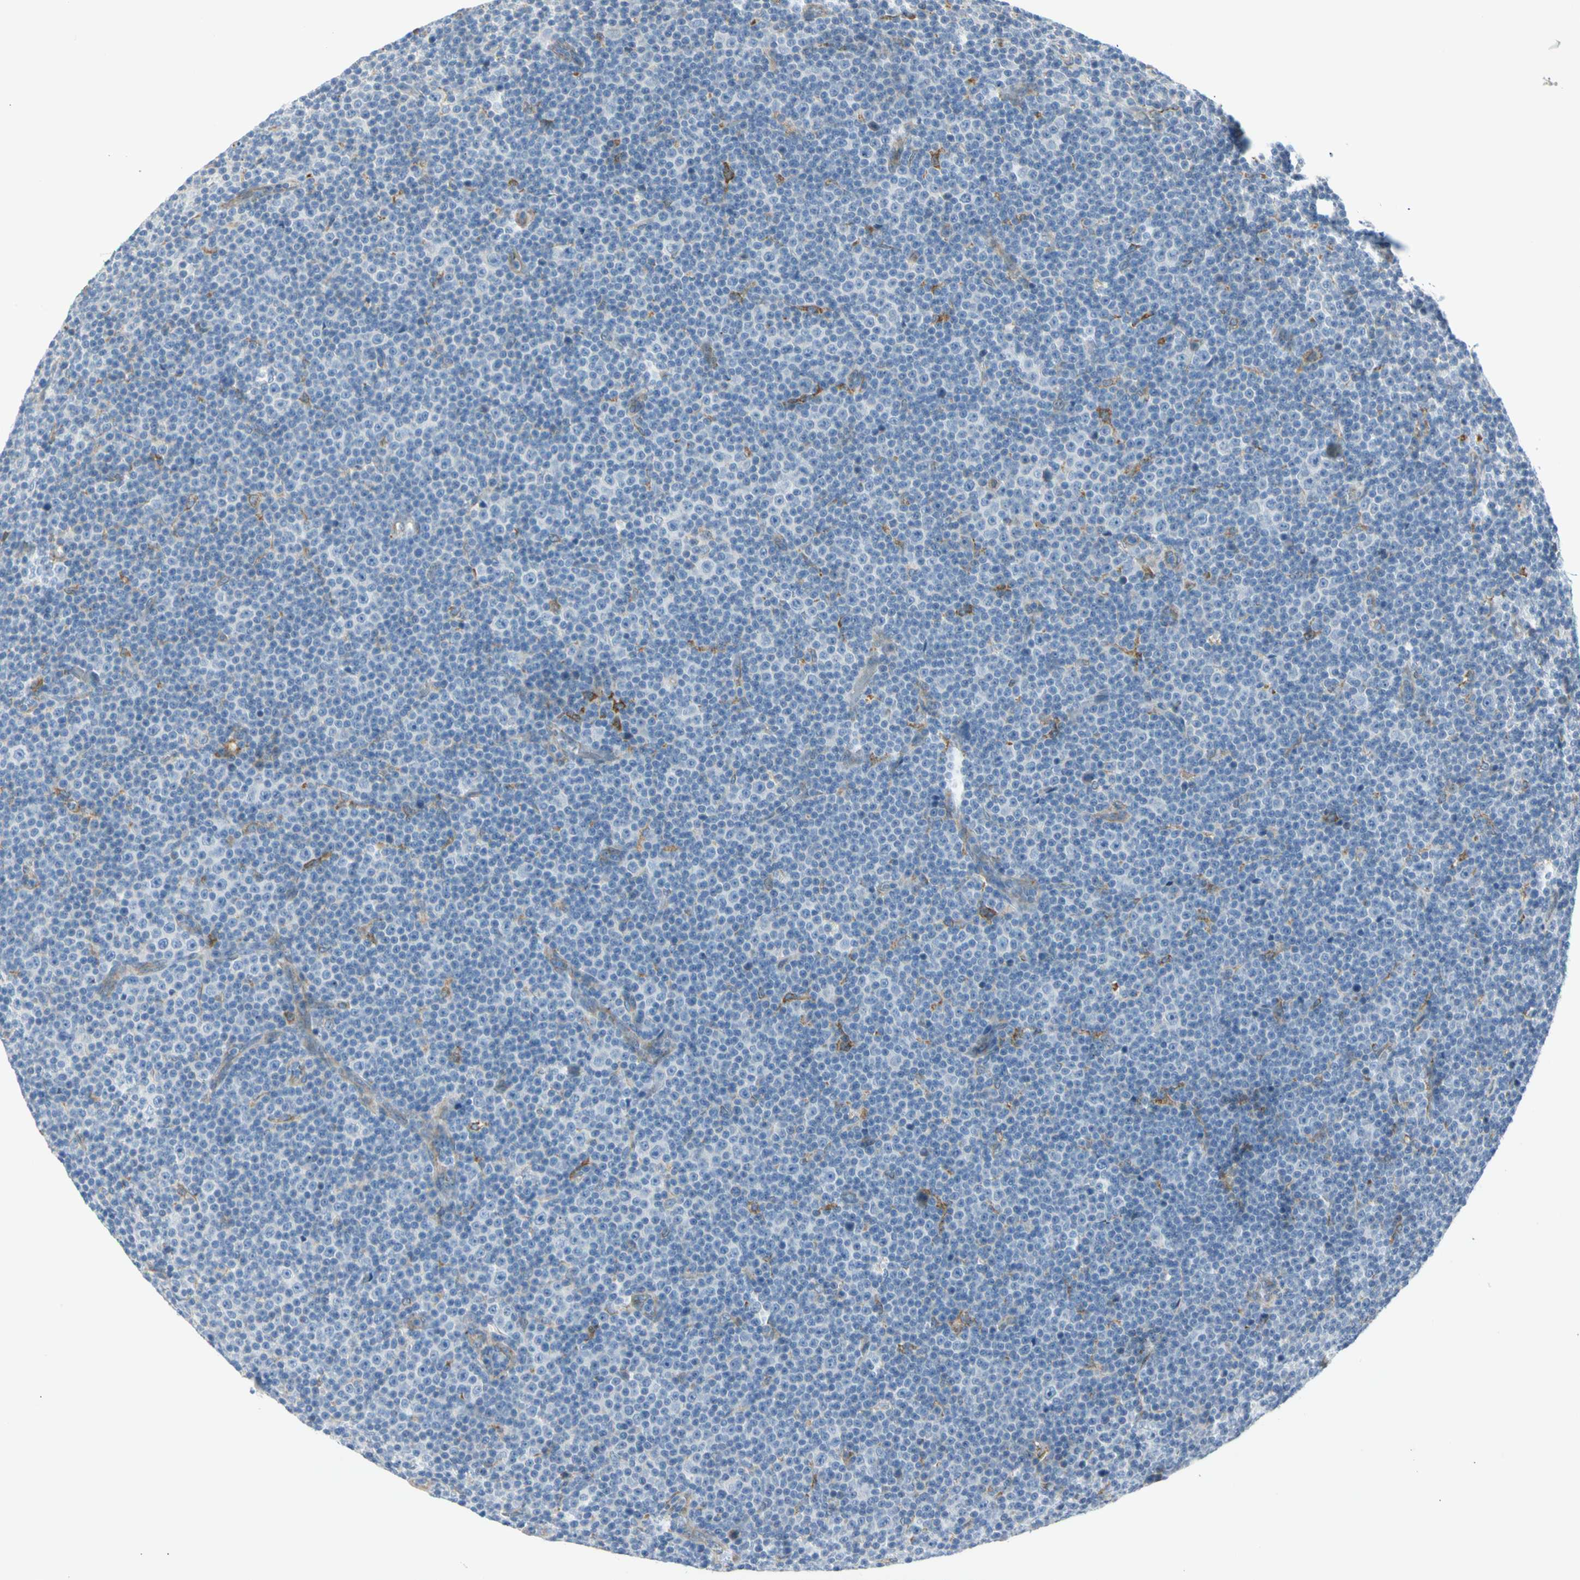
{"staining": {"intensity": "negative", "quantity": "none", "location": "none"}, "tissue": "lymphoma", "cell_type": "Tumor cells", "image_type": "cancer", "snomed": [{"axis": "morphology", "description": "Malignant lymphoma, non-Hodgkin's type, Low grade"}, {"axis": "topography", "description": "Lymph node"}], "caption": "Tumor cells show no significant protein expression in lymphoma.", "gene": "TNFSF11", "patient": {"sex": "female", "age": 67}}